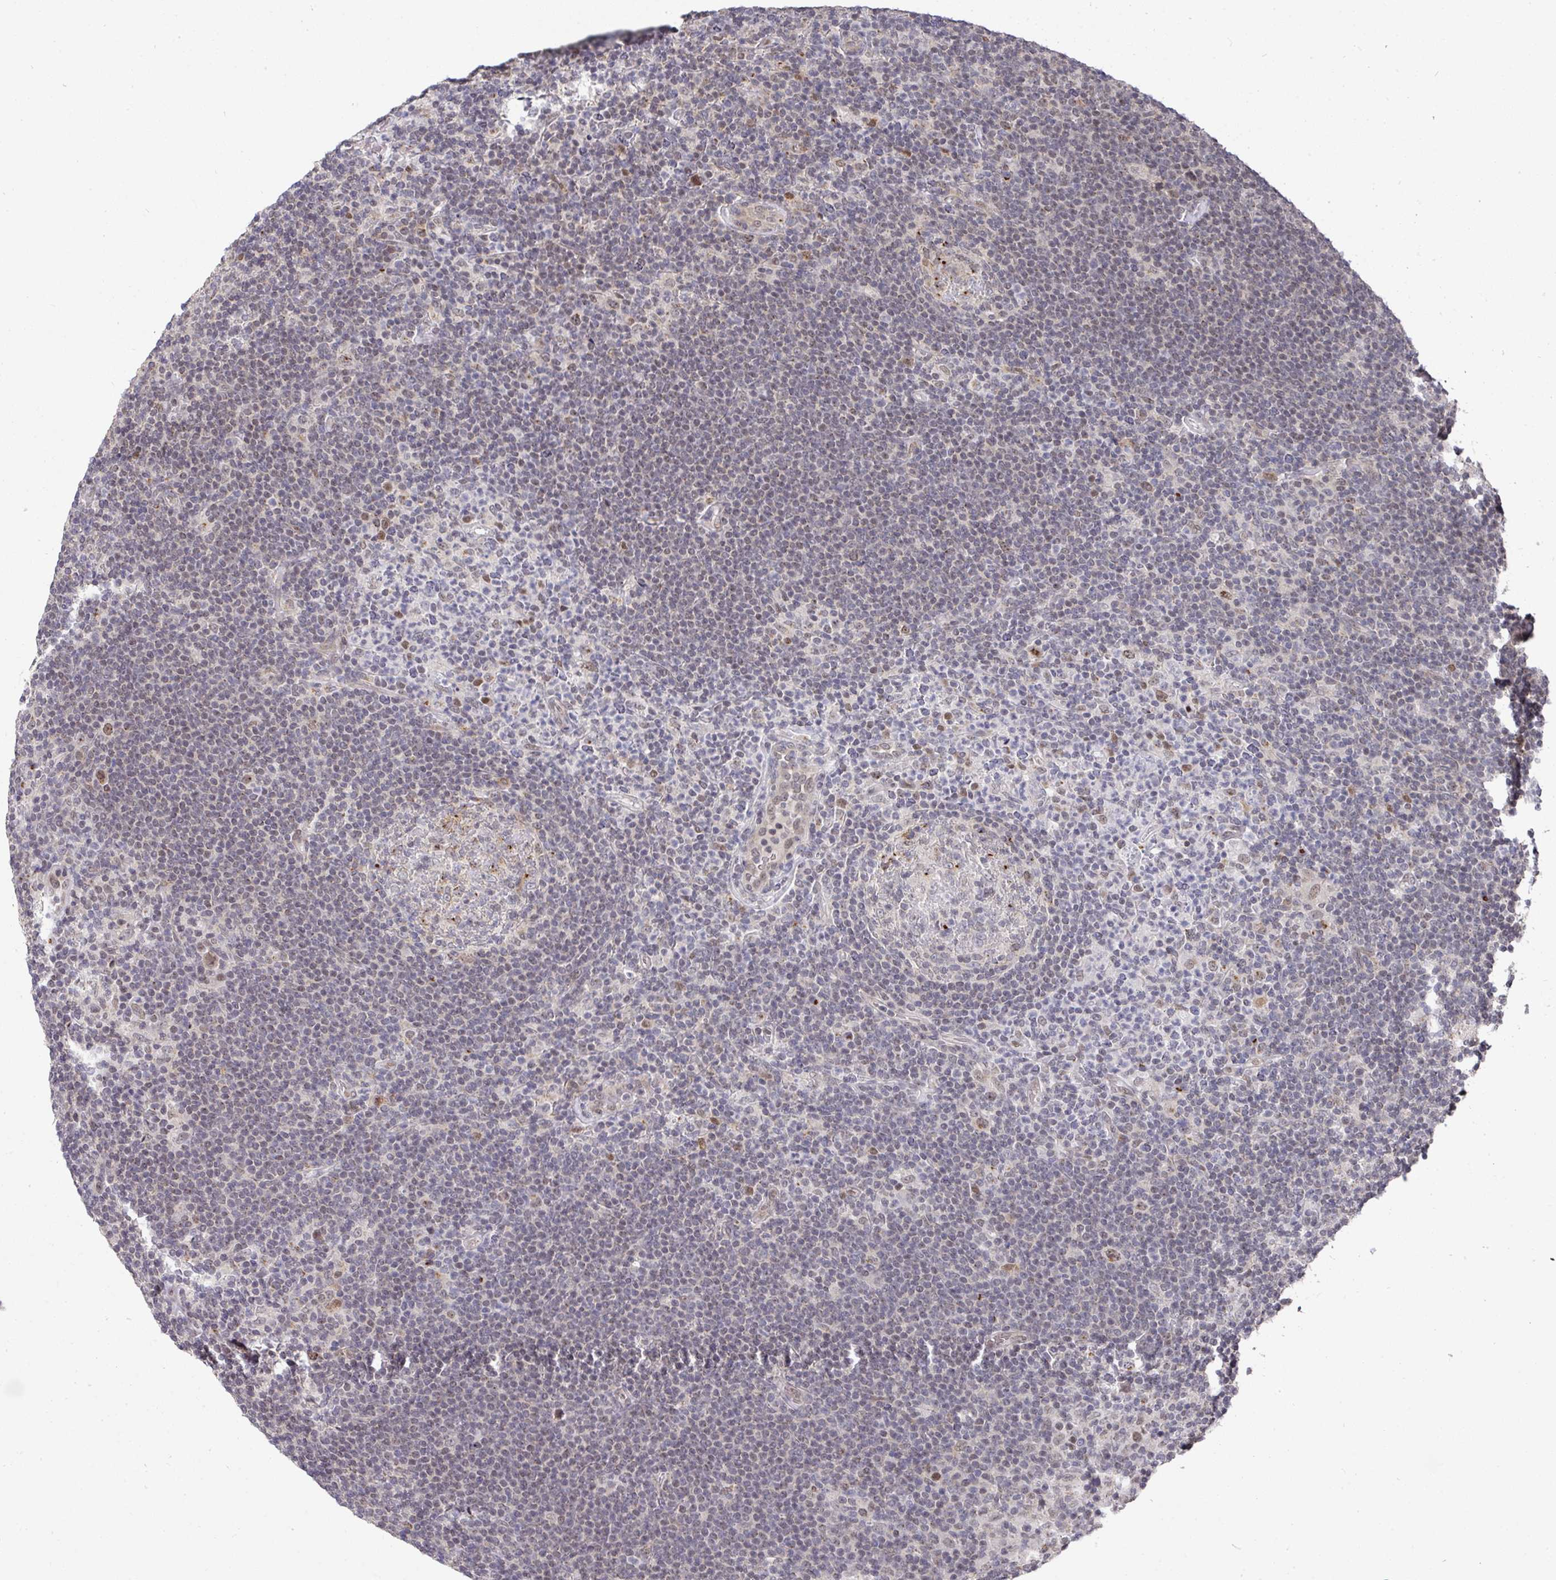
{"staining": {"intensity": "weak", "quantity": "25%-75%", "location": "cytoplasmic/membranous,nuclear"}, "tissue": "lymphoma", "cell_type": "Tumor cells", "image_type": "cancer", "snomed": [{"axis": "morphology", "description": "Hodgkin's disease, NOS"}, {"axis": "topography", "description": "Lymph node"}], "caption": "Lymphoma stained for a protein displays weak cytoplasmic/membranous and nuclear positivity in tumor cells. The staining was performed using DAB (3,3'-diaminobenzidine), with brown indicating positive protein expression. Nuclei are stained blue with hematoxylin.", "gene": "C18orf25", "patient": {"sex": "female", "age": 57}}